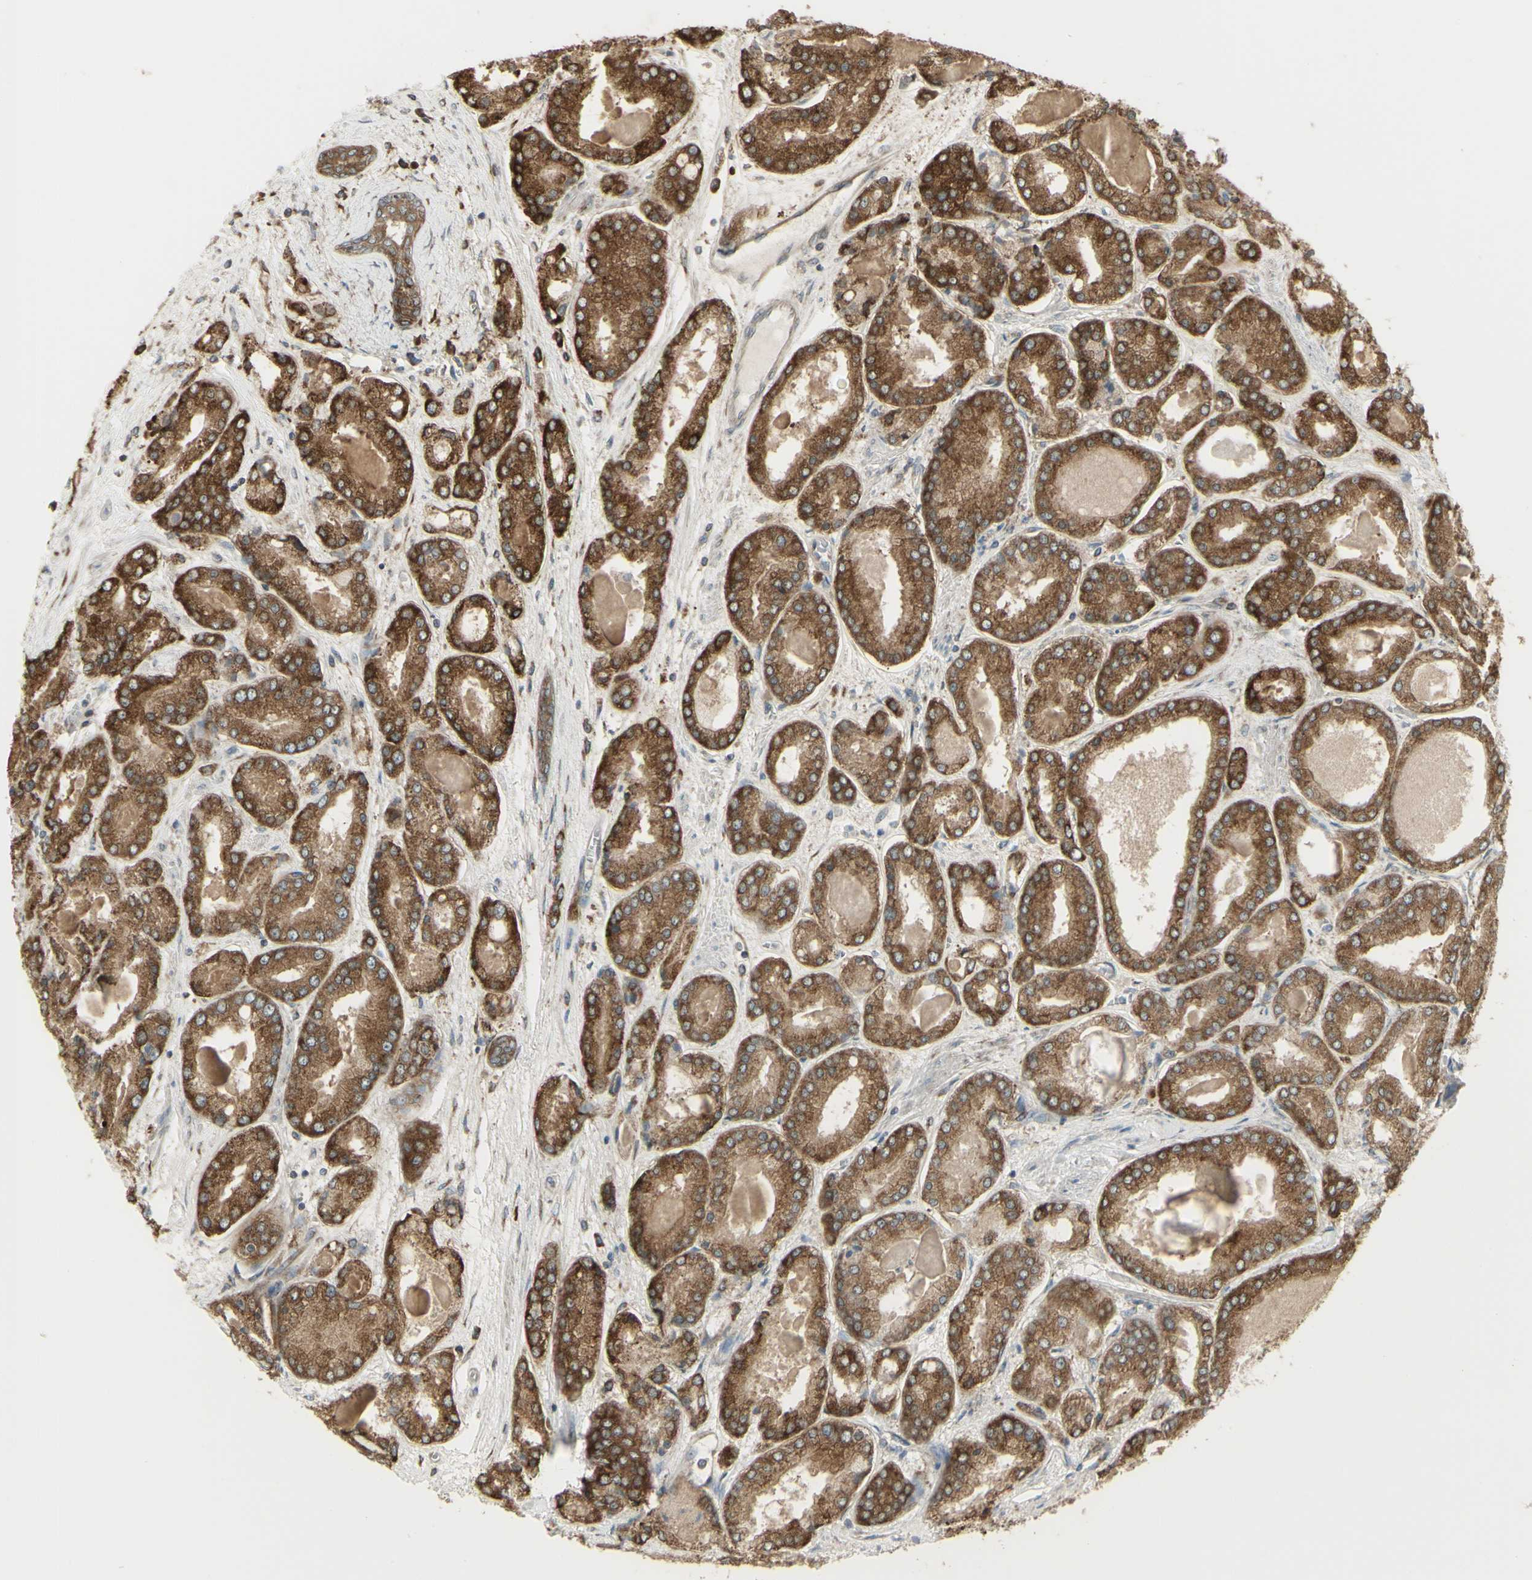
{"staining": {"intensity": "strong", "quantity": ">75%", "location": "cytoplasmic/membranous"}, "tissue": "prostate cancer", "cell_type": "Tumor cells", "image_type": "cancer", "snomed": [{"axis": "morphology", "description": "Adenocarcinoma, High grade"}, {"axis": "topography", "description": "Prostate"}], "caption": "There is high levels of strong cytoplasmic/membranous expression in tumor cells of prostate cancer (high-grade adenocarcinoma), as demonstrated by immunohistochemical staining (brown color).", "gene": "FKBP3", "patient": {"sex": "male", "age": 59}}